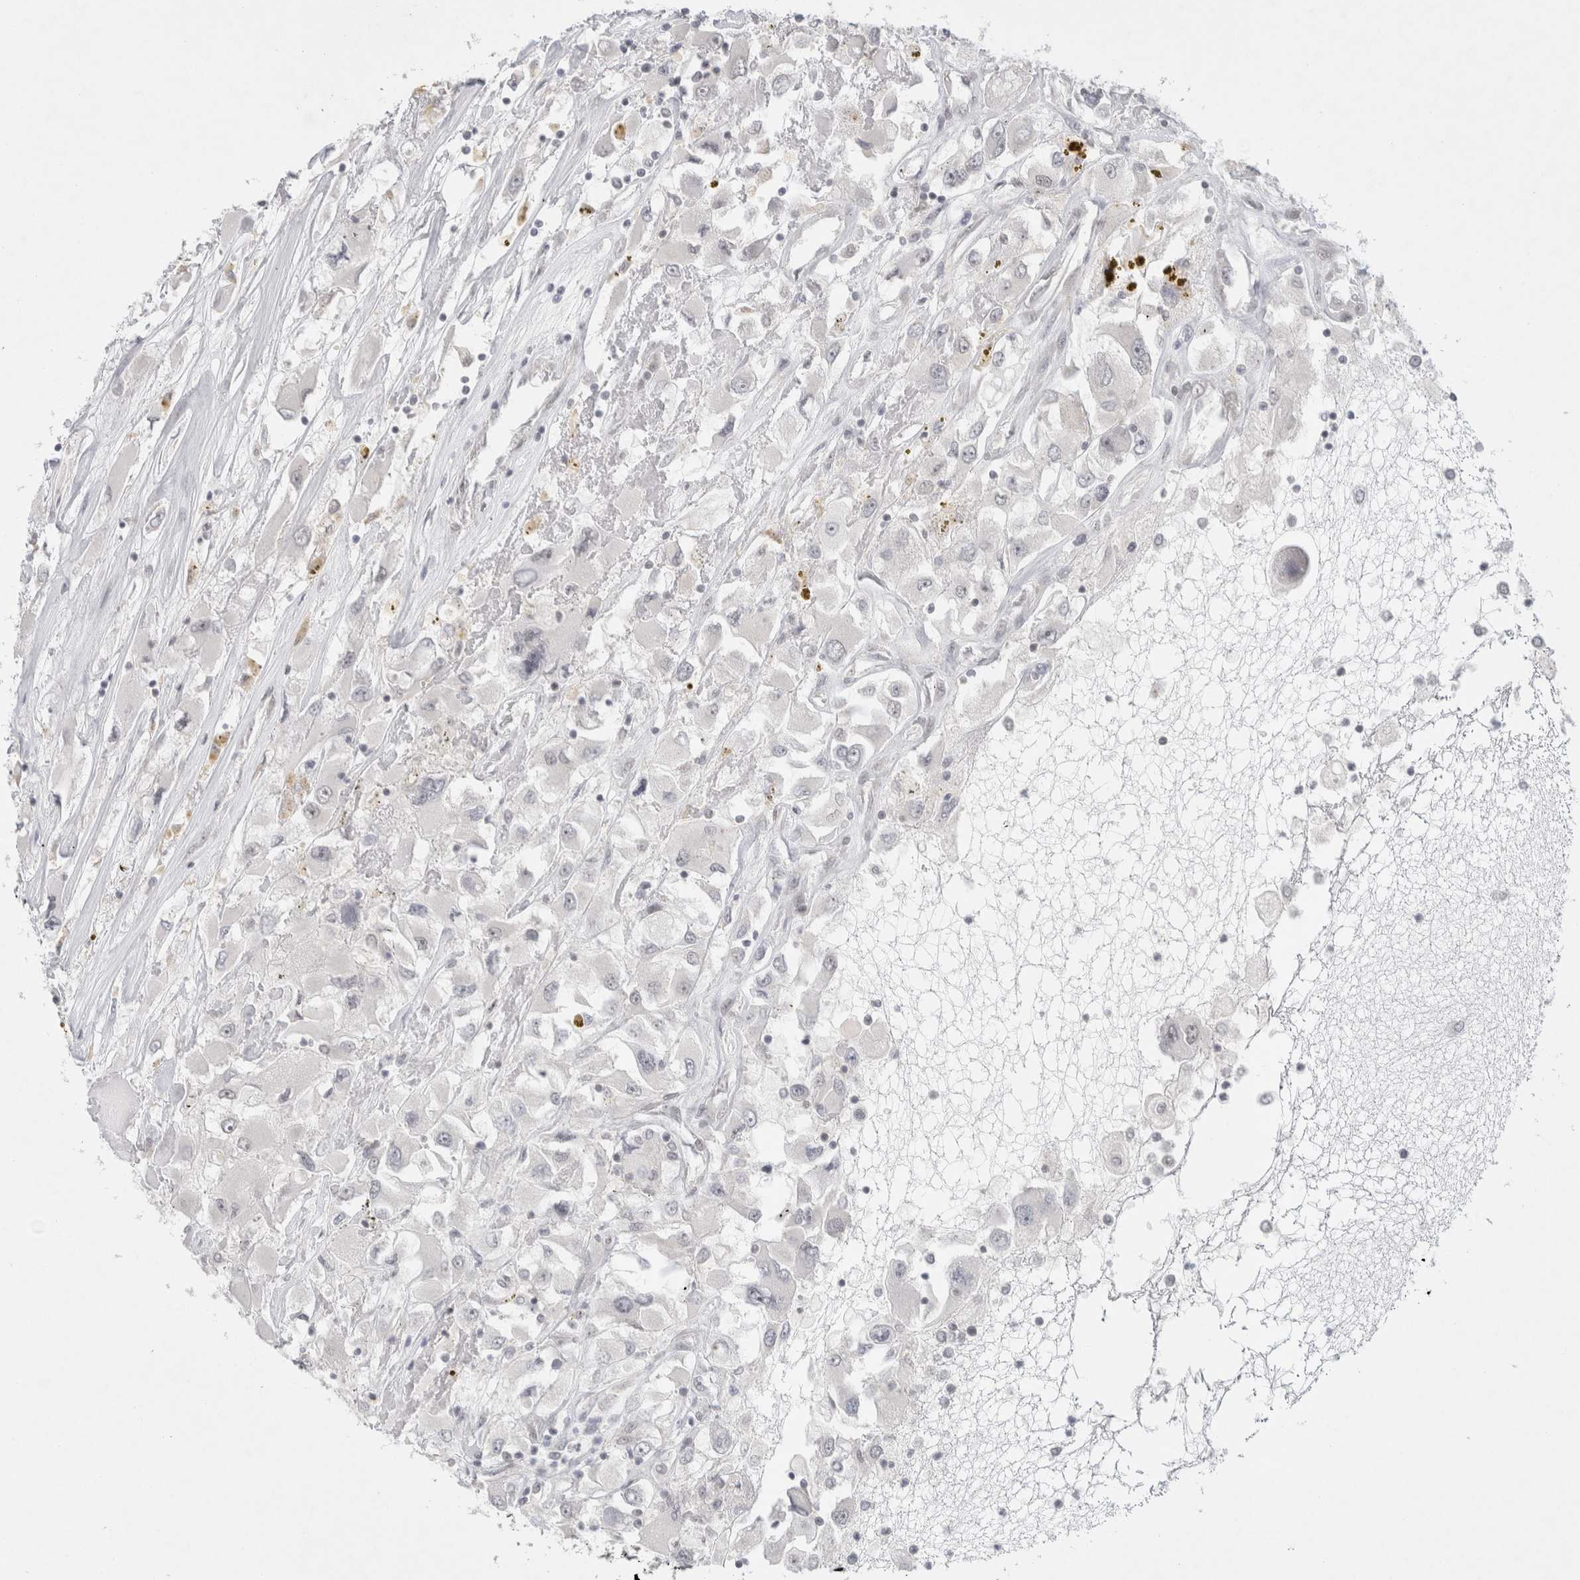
{"staining": {"intensity": "negative", "quantity": "none", "location": "none"}, "tissue": "renal cancer", "cell_type": "Tumor cells", "image_type": "cancer", "snomed": [{"axis": "morphology", "description": "Adenocarcinoma, NOS"}, {"axis": "topography", "description": "Kidney"}], "caption": "This is a histopathology image of immunohistochemistry staining of adenocarcinoma (renal), which shows no positivity in tumor cells.", "gene": "FBXO42", "patient": {"sex": "female", "age": 52}}